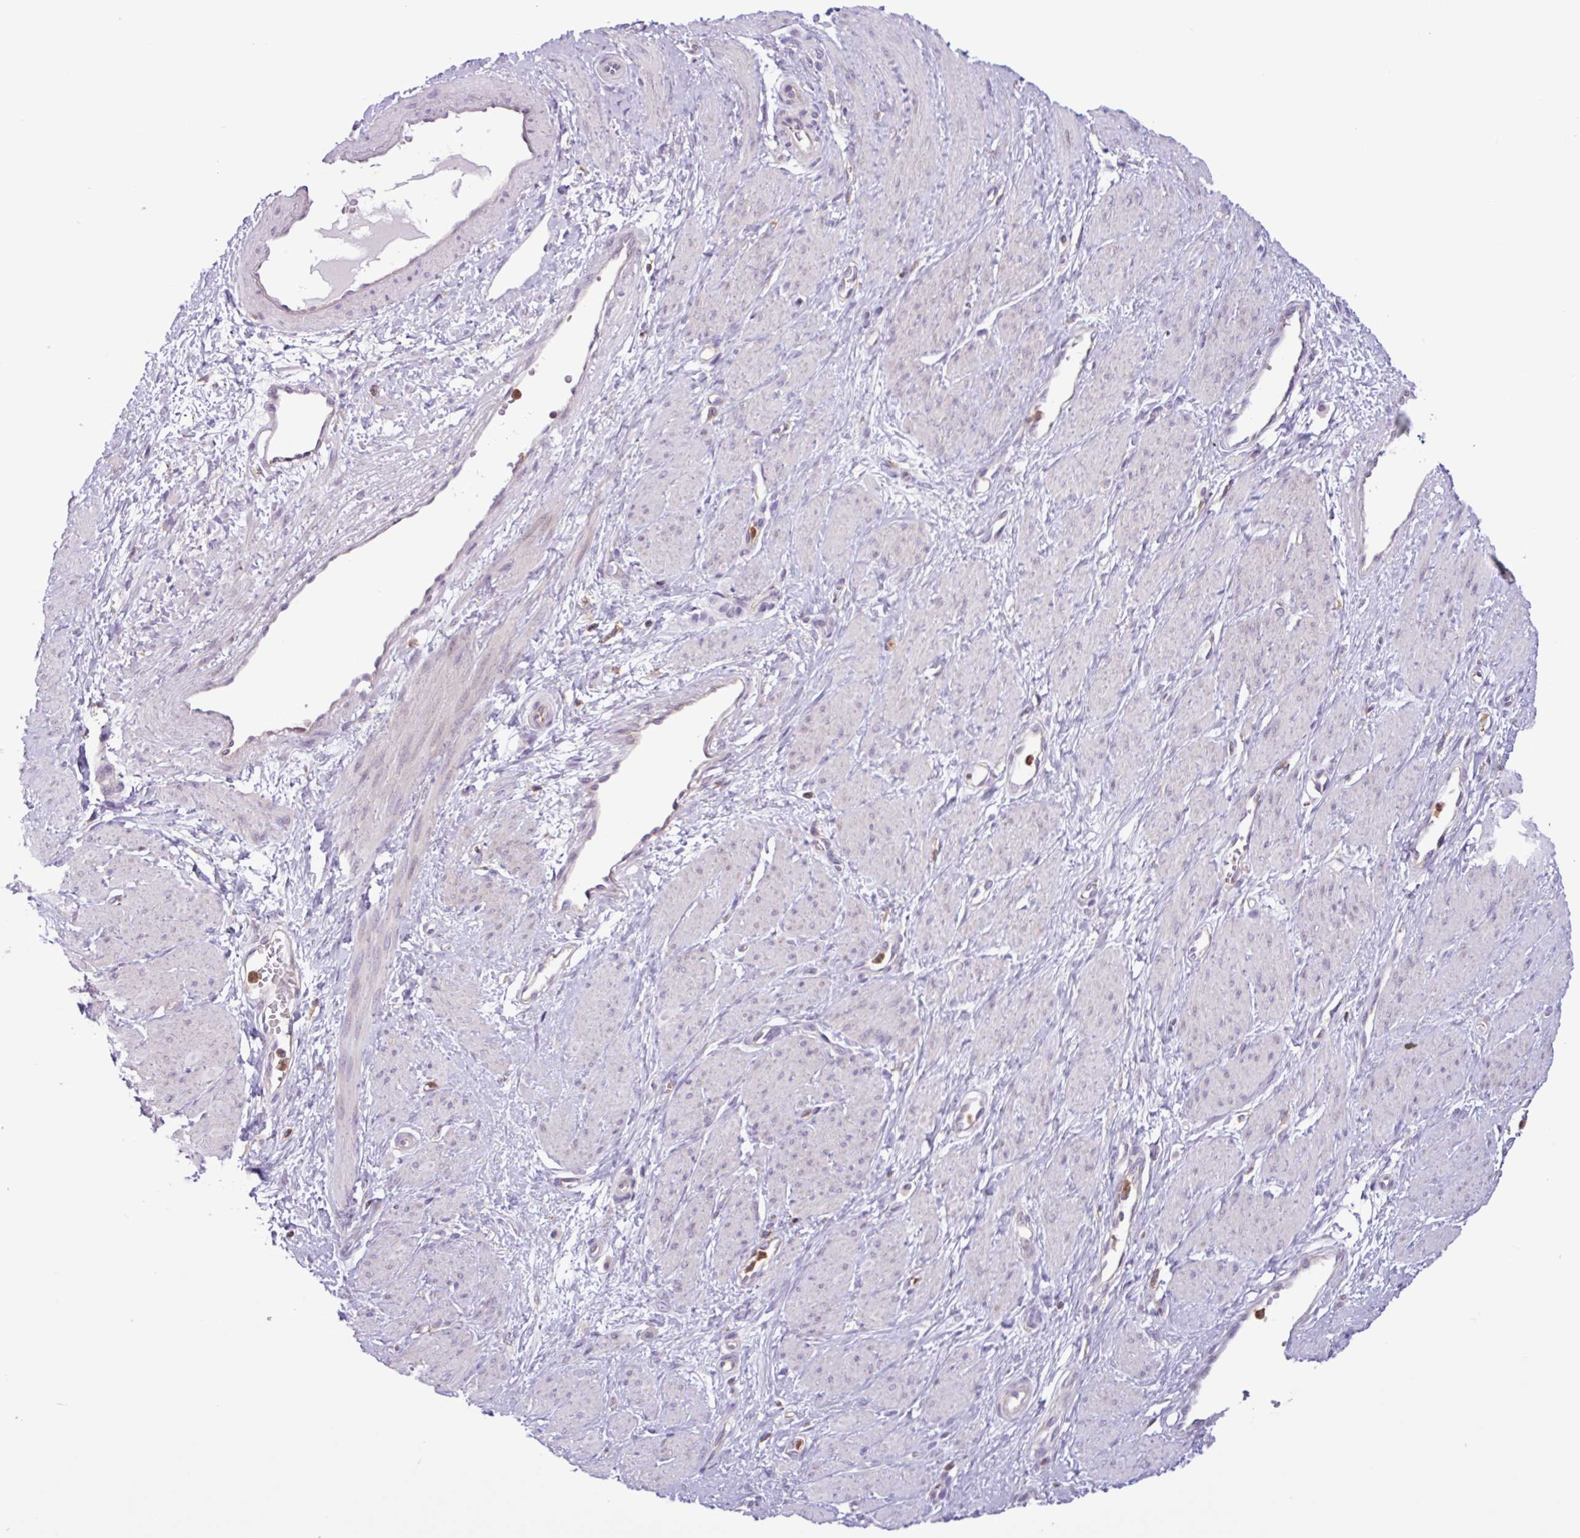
{"staining": {"intensity": "negative", "quantity": "none", "location": "none"}, "tissue": "smooth muscle", "cell_type": "Smooth muscle cells", "image_type": "normal", "snomed": [{"axis": "morphology", "description": "Normal tissue, NOS"}, {"axis": "topography", "description": "Smooth muscle"}, {"axis": "topography", "description": "Uterus"}], "caption": "A histopathology image of smooth muscle stained for a protein demonstrates no brown staining in smooth muscle cells. (IHC, brightfield microscopy, high magnification).", "gene": "ACTR3B", "patient": {"sex": "female", "age": 39}}